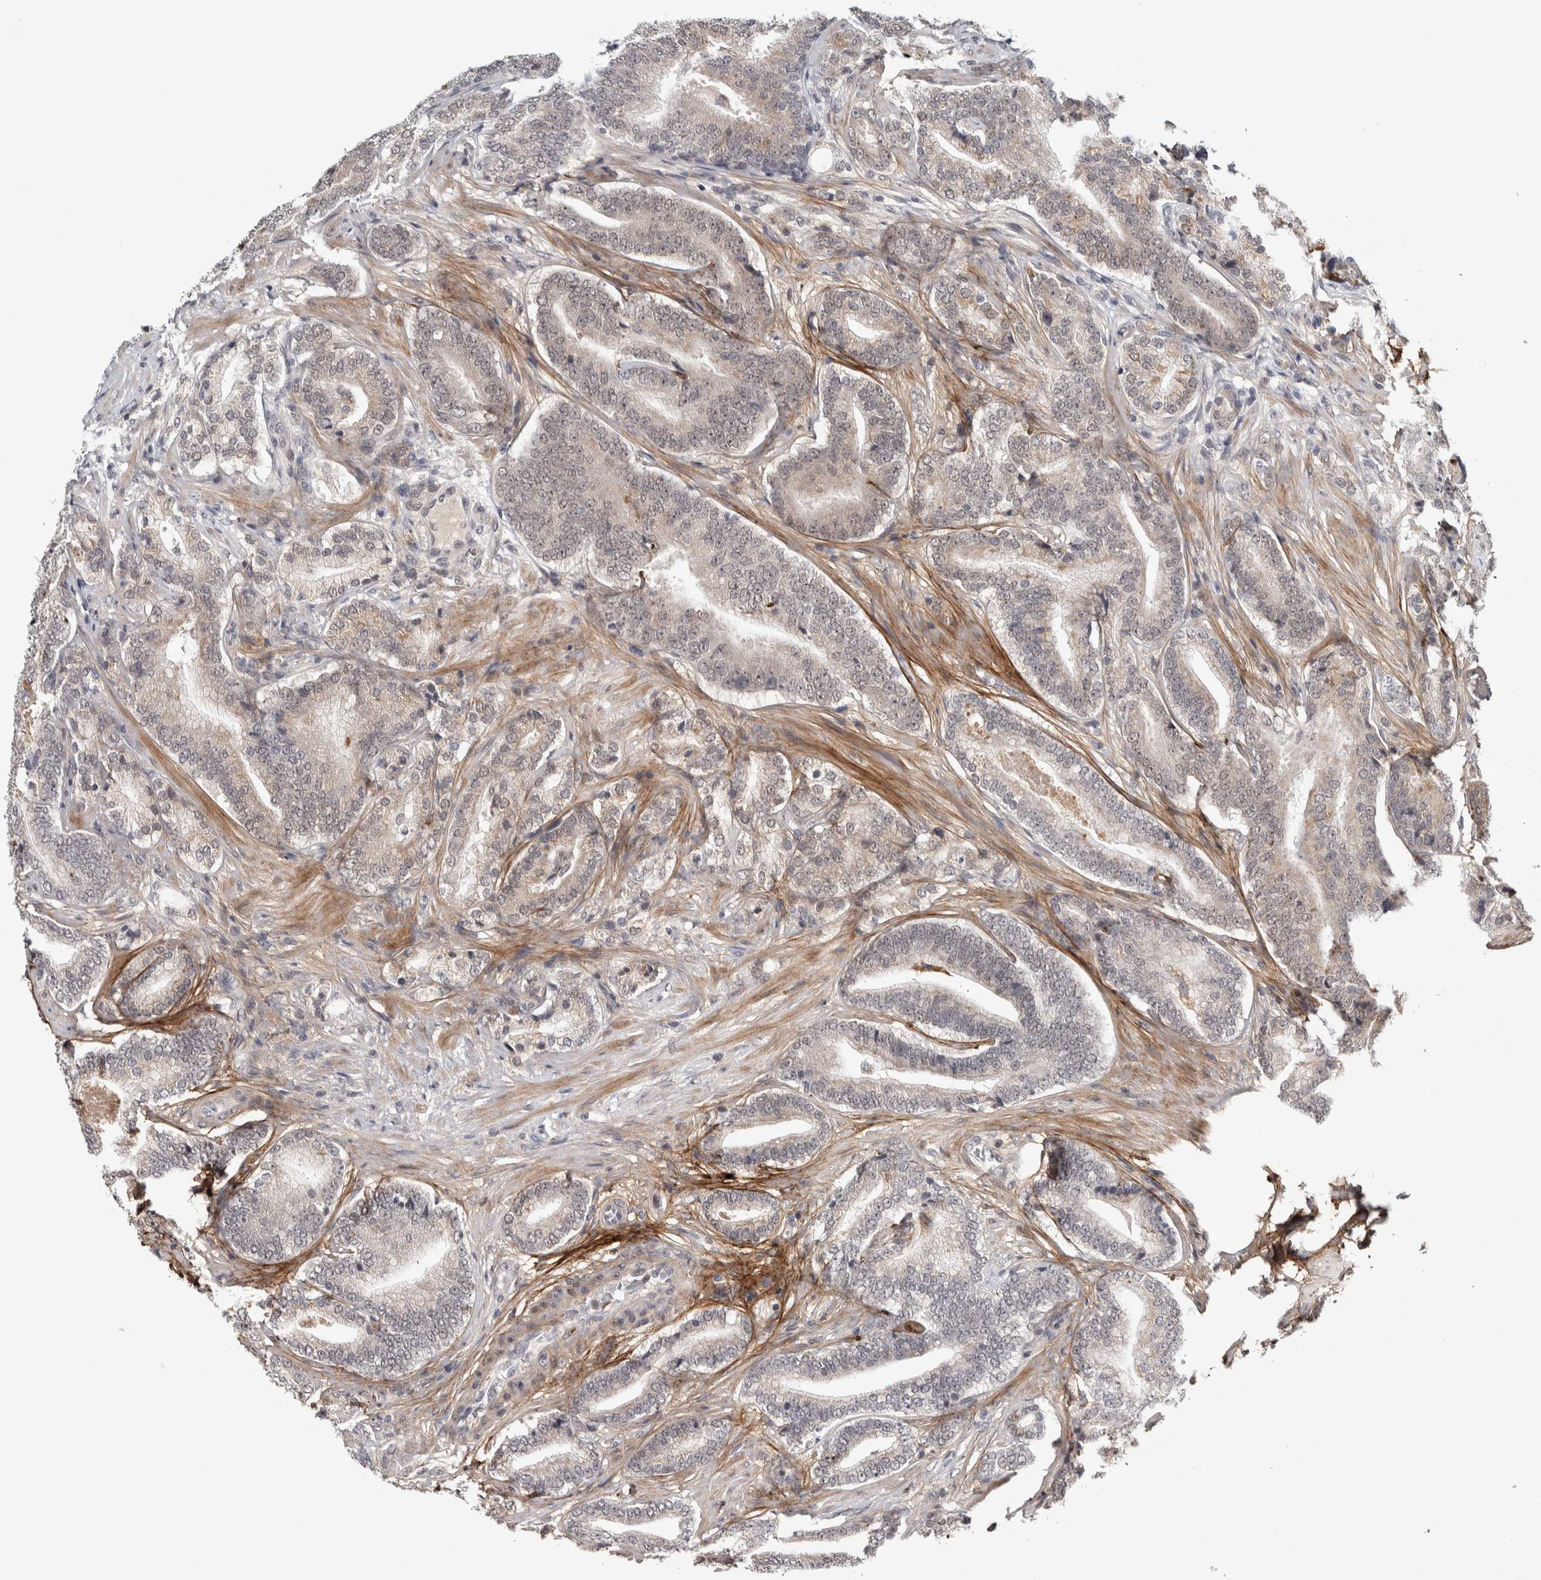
{"staining": {"intensity": "weak", "quantity": ">75%", "location": "nuclear"}, "tissue": "prostate cancer", "cell_type": "Tumor cells", "image_type": "cancer", "snomed": [{"axis": "morphology", "description": "Adenocarcinoma, High grade"}, {"axis": "topography", "description": "Prostate"}], "caption": "The image displays immunohistochemical staining of prostate cancer. There is weak nuclear positivity is appreciated in approximately >75% of tumor cells. The protein of interest is stained brown, and the nuclei are stained in blue (DAB (3,3'-diaminobenzidine) IHC with brightfield microscopy, high magnification).", "gene": "ASPN", "patient": {"sex": "male", "age": 55}}